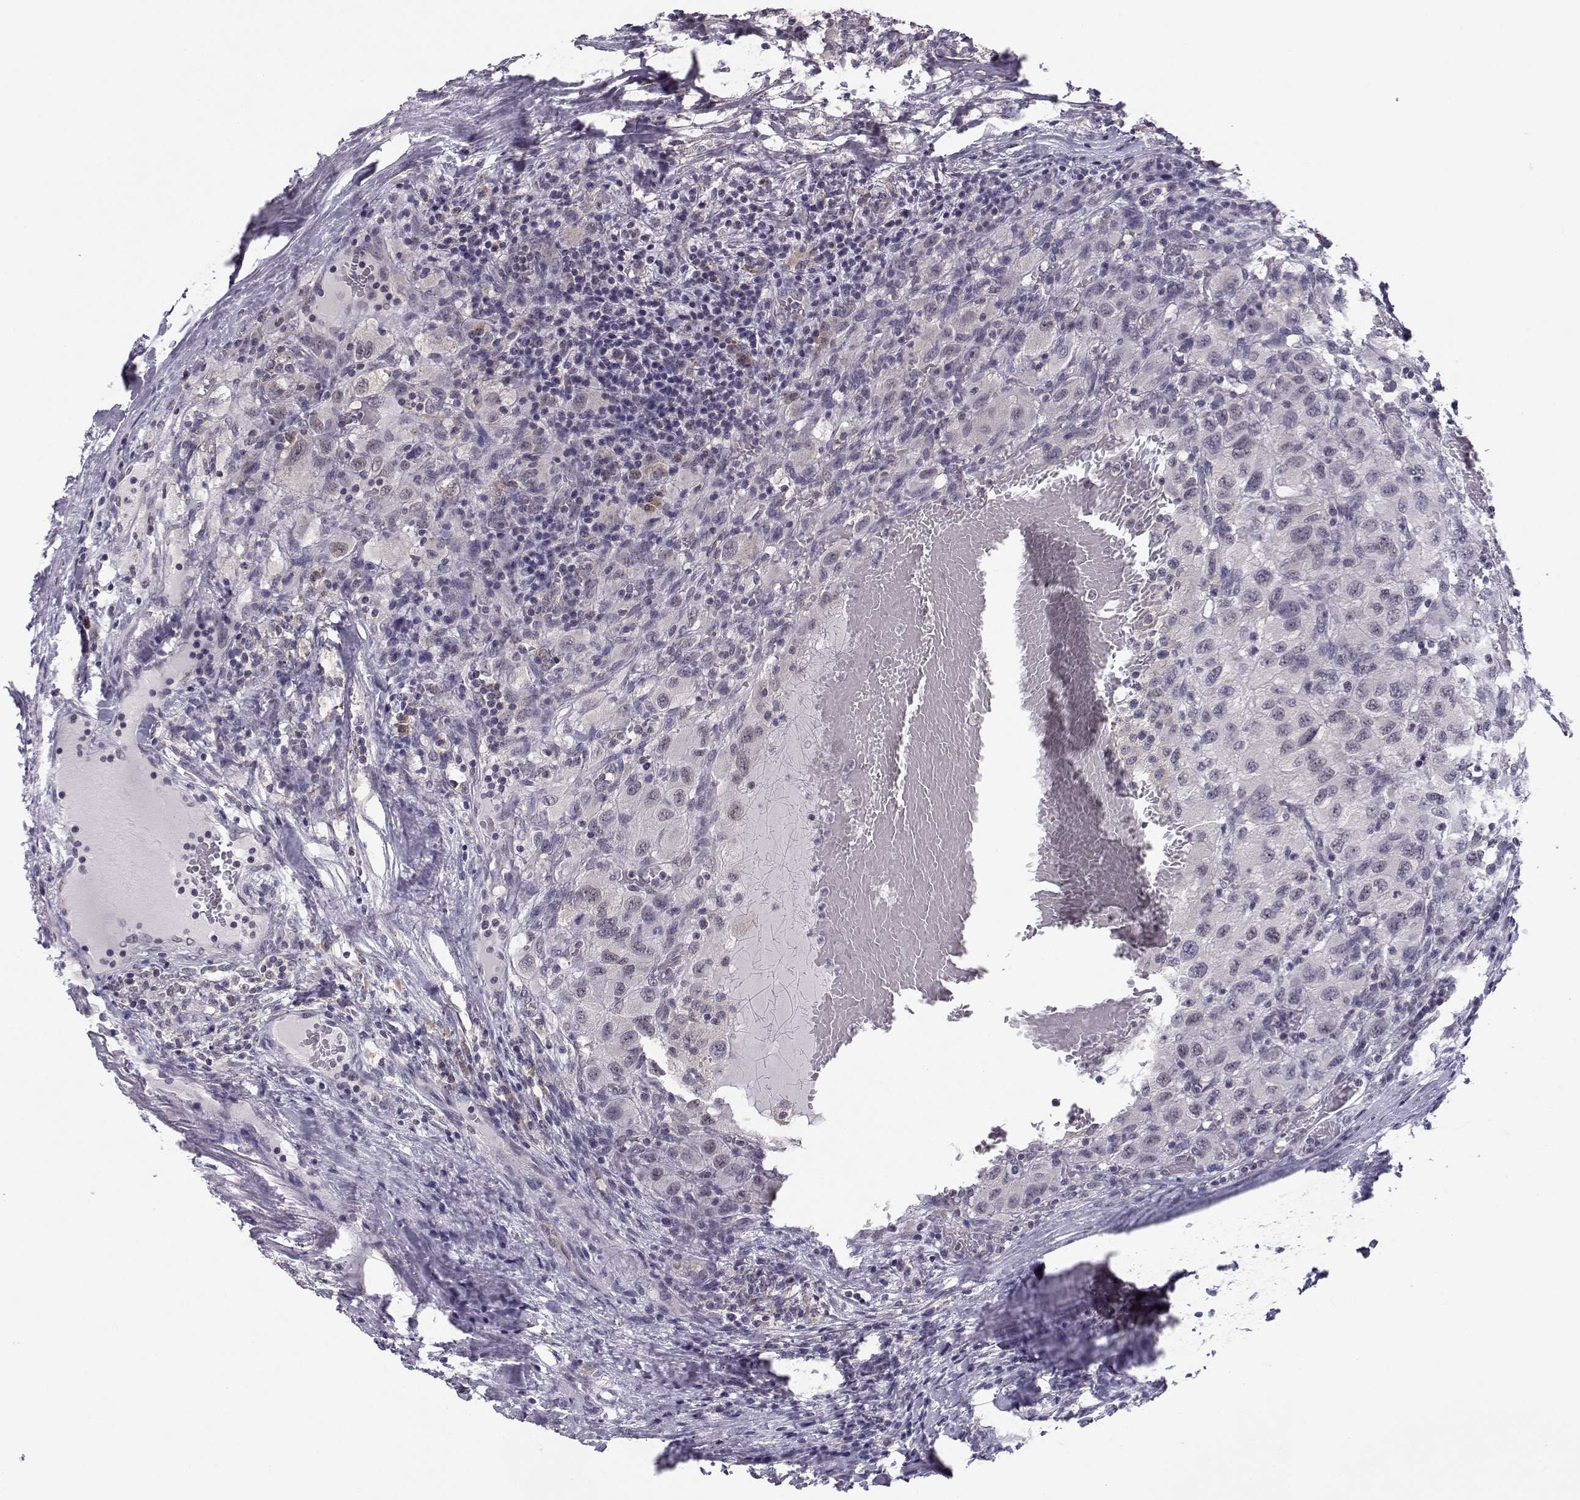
{"staining": {"intensity": "negative", "quantity": "none", "location": "none"}, "tissue": "renal cancer", "cell_type": "Tumor cells", "image_type": "cancer", "snomed": [{"axis": "morphology", "description": "Adenocarcinoma, NOS"}, {"axis": "topography", "description": "Kidney"}], "caption": "This is a micrograph of immunohistochemistry staining of renal cancer, which shows no positivity in tumor cells.", "gene": "KIF13B", "patient": {"sex": "female", "age": 67}}